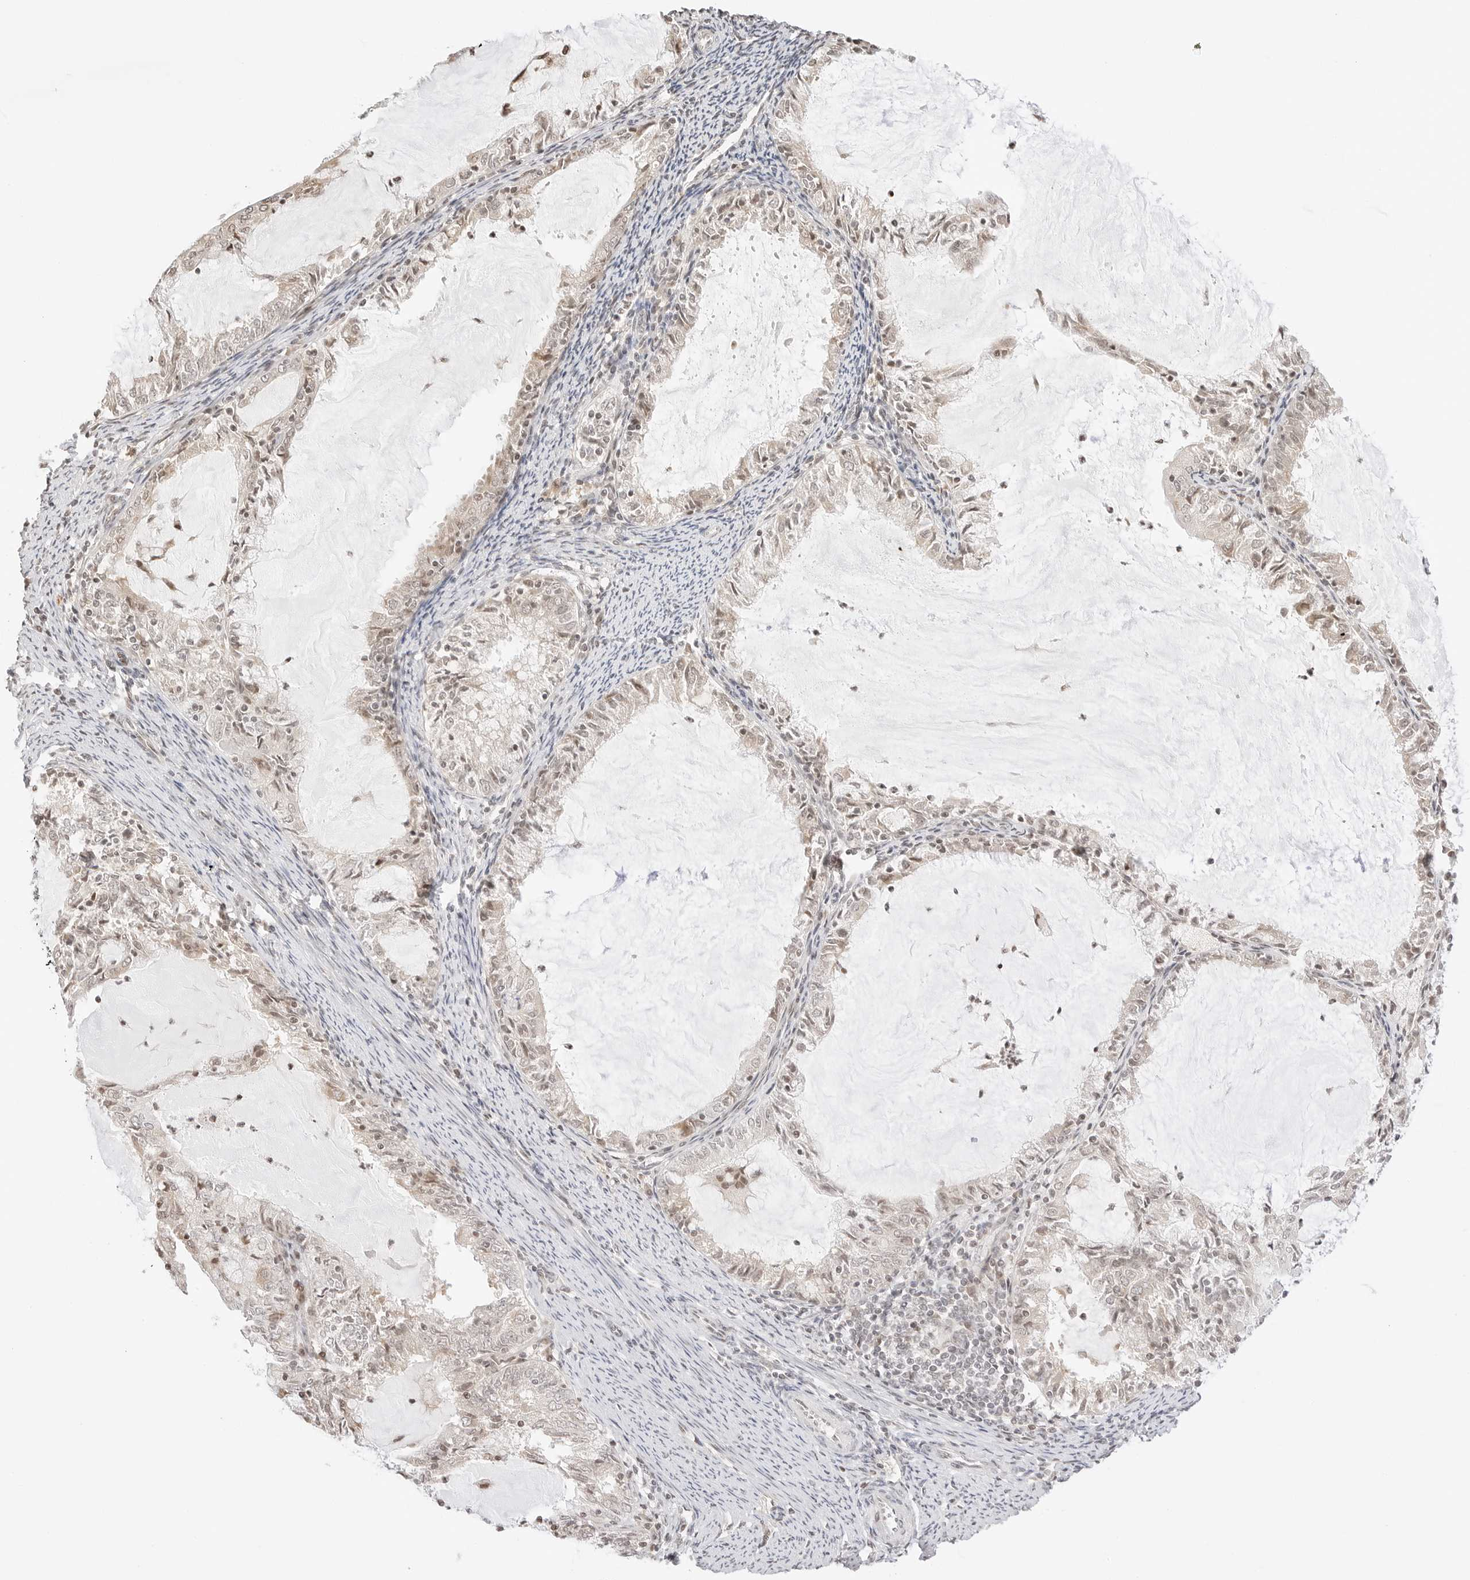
{"staining": {"intensity": "negative", "quantity": "none", "location": "none"}, "tissue": "endometrial cancer", "cell_type": "Tumor cells", "image_type": "cancer", "snomed": [{"axis": "morphology", "description": "Adenocarcinoma, NOS"}, {"axis": "topography", "description": "Endometrium"}], "caption": "Immunohistochemical staining of human endometrial adenocarcinoma shows no significant expression in tumor cells.", "gene": "RPS6KL1", "patient": {"sex": "female", "age": 57}}